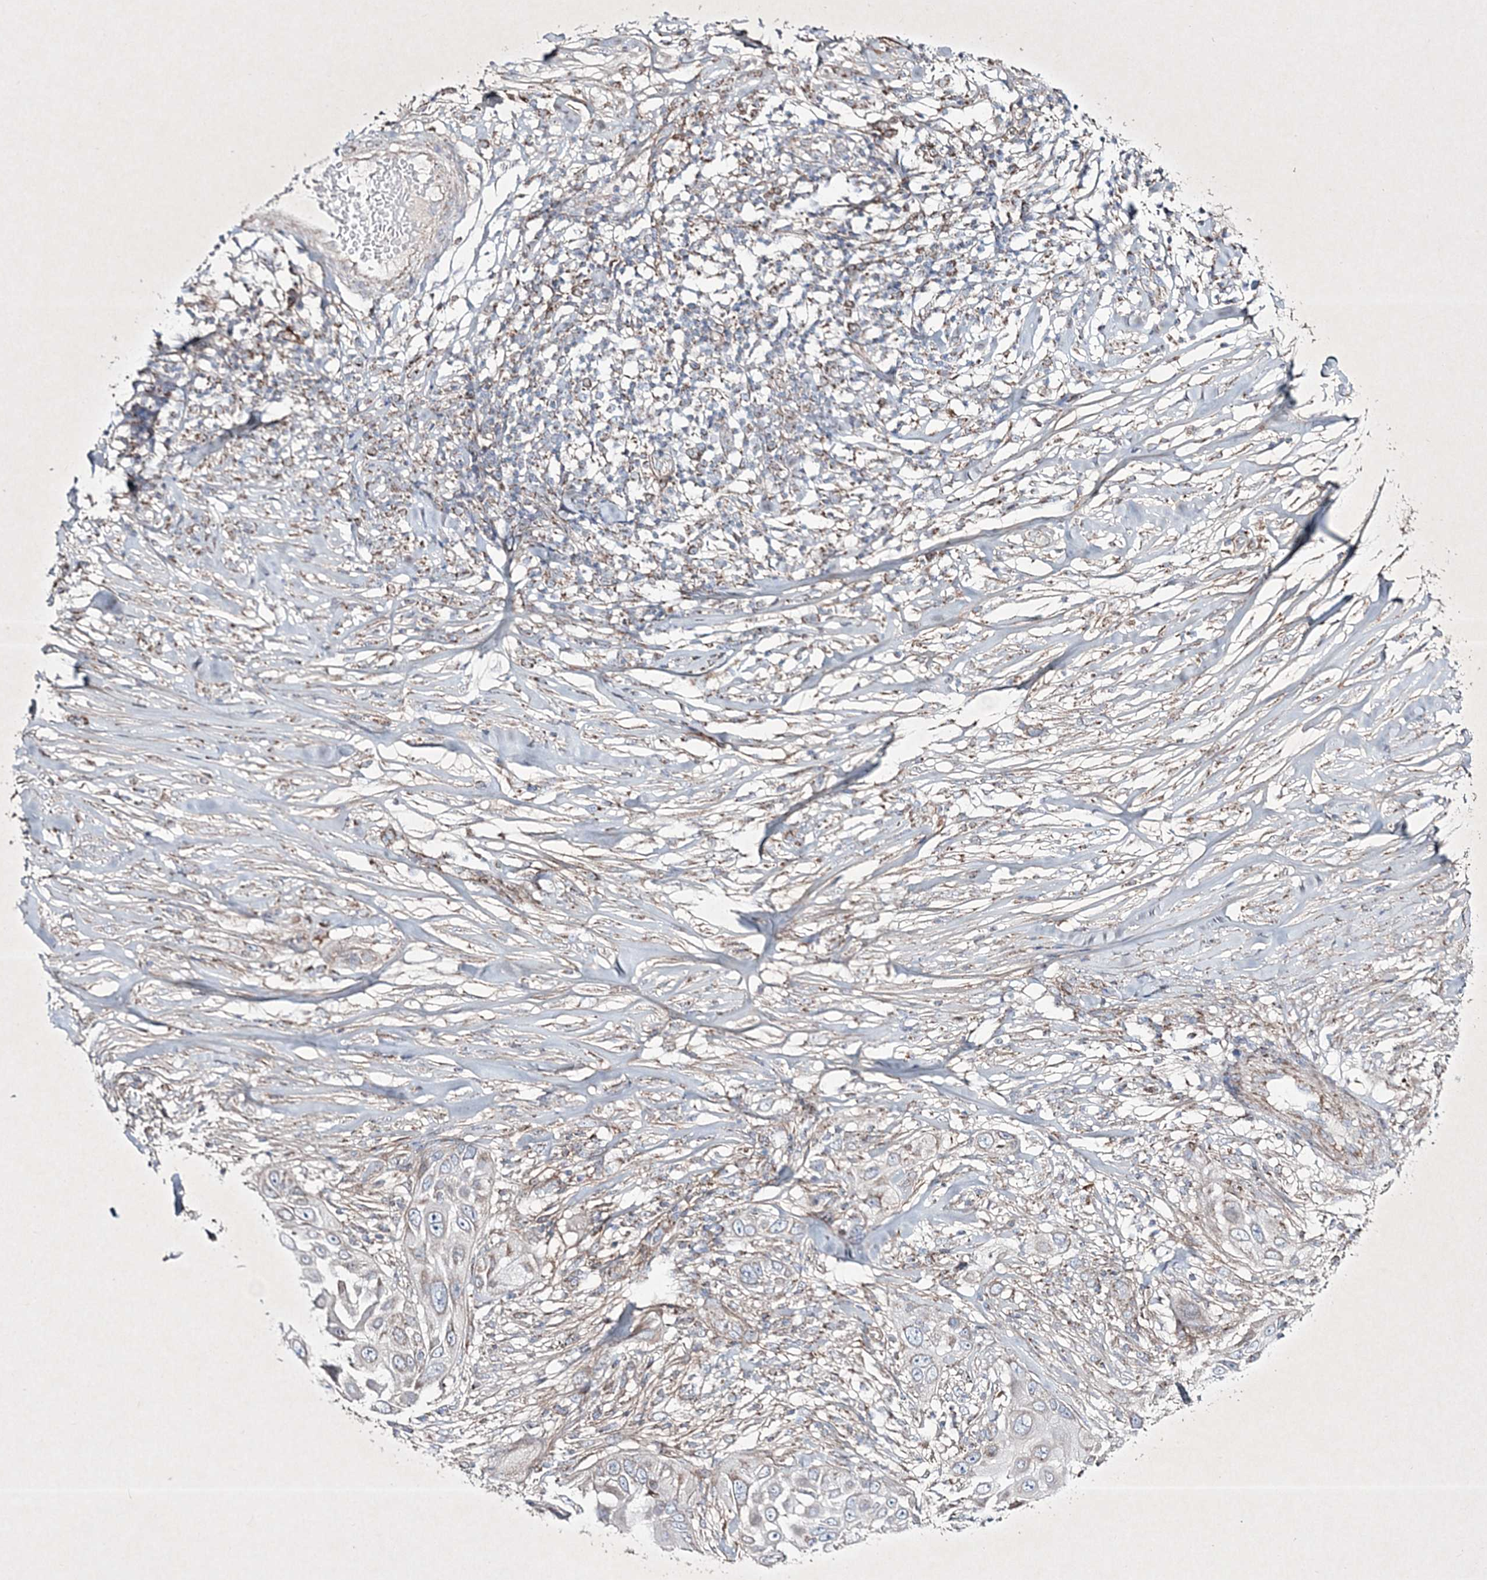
{"staining": {"intensity": "negative", "quantity": "none", "location": "none"}, "tissue": "skin cancer", "cell_type": "Tumor cells", "image_type": "cancer", "snomed": [{"axis": "morphology", "description": "Squamous cell carcinoma, NOS"}, {"axis": "topography", "description": "Skin"}], "caption": "DAB (3,3'-diaminobenzidine) immunohistochemical staining of human skin cancer (squamous cell carcinoma) displays no significant expression in tumor cells.", "gene": "RICTOR", "patient": {"sex": "female", "age": 44}}